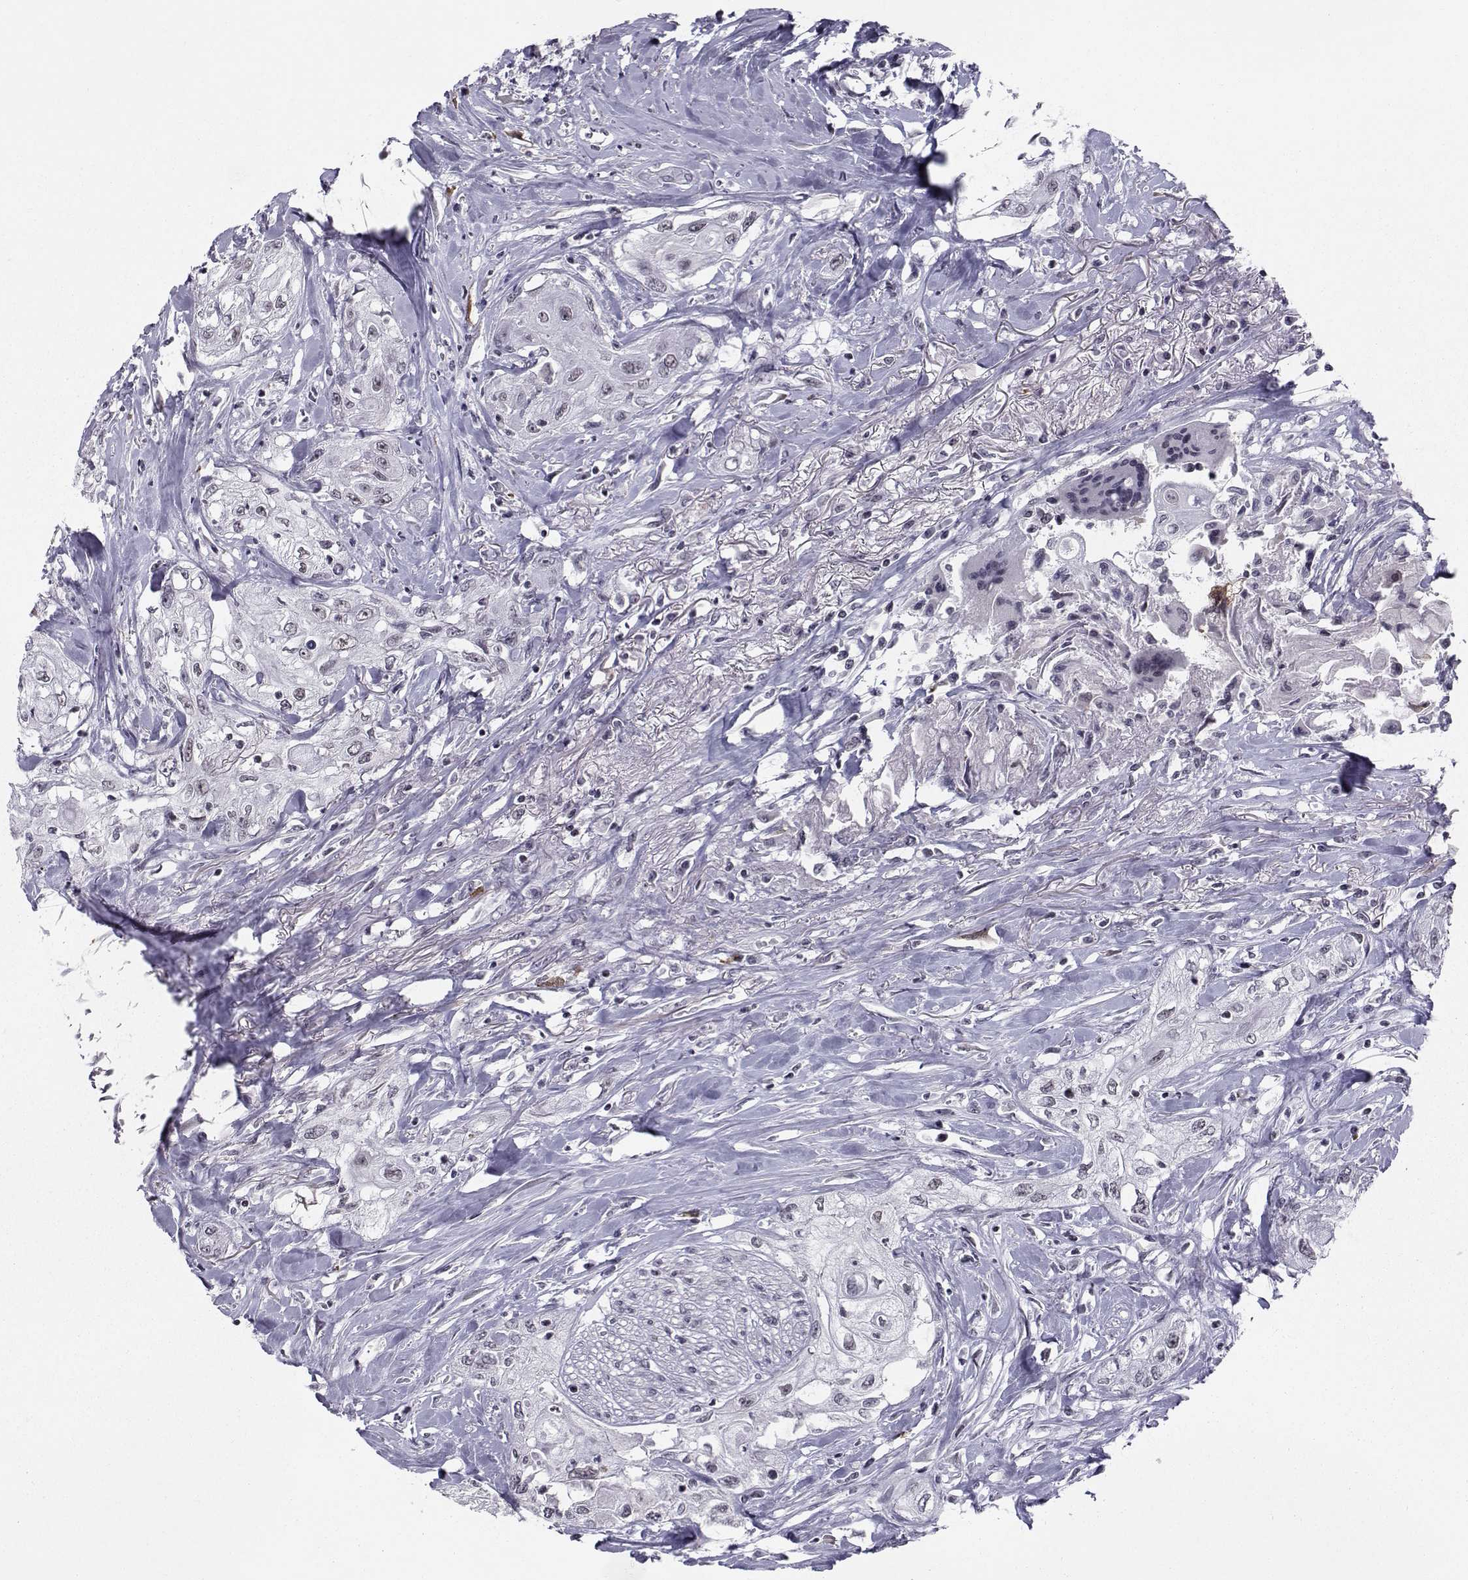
{"staining": {"intensity": "negative", "quantity": "none", "location": "none"}, "tissue": "head and neck cancer", "cell_type": "Tumor cells", "image_type": "cancer", "snomed": [{"axis": "morphology", "description": "Normal tissue, NOS"}, {"axis": "morphology", "description": "Squamous cell carcinoma, NOS"}, {"axis": "topography", "description": "Oral tissue"}, {"axis": "topography", "description": "Peripheral nerve tissue"}, {"axis": "topography", "description": "Head-Neck"}], "caption": "Immunohistochemical staining of human squamous cell carcinoma (head and neck) reveals no significant positivity in tumor cells. (DAB (3,3'-diaminobenzidine) immunohistochemistry (IHC) with hematoxylin counter stain).", "gene": "MARCHF4", "patient": {"sex": "female", "age": 59}}